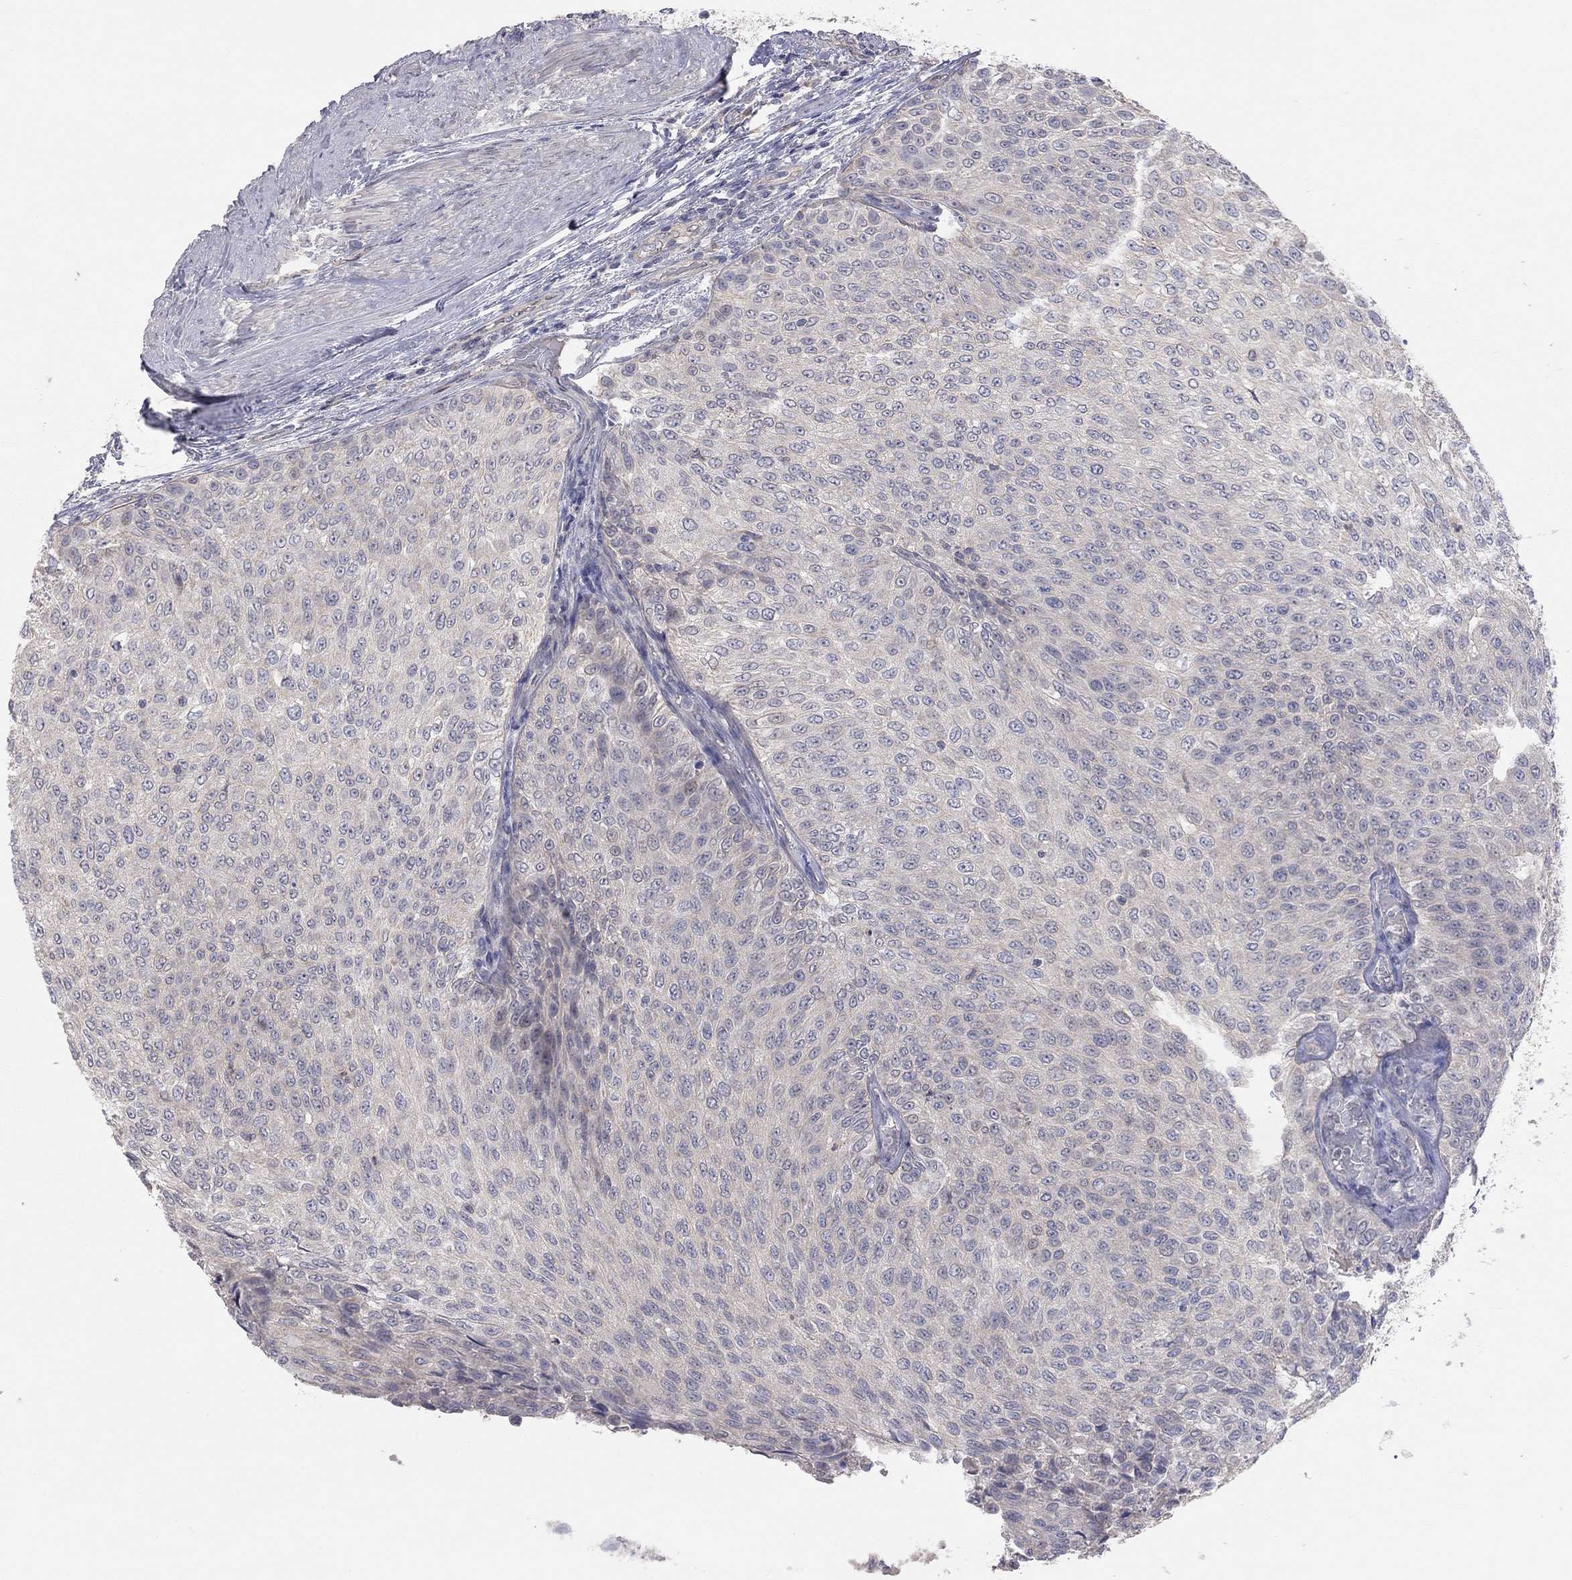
{"staining": {"intensity": "weak", "quantity": "<25%", "location": "cytoplasmic/membranous"}, "tissue": "urothelial cancer", "cell_type": "Tumor cells", "image_type": "cancer", "snomed": [{"axis": "morphology", "description": "Urothelial carcinoma, Low grade"}, {"axis": "topography", "description": "Ureter, NOS"}, {"axis": "topography", "description": "Urinary bladder"}], "caption": "High magnification brightfield microscopy of urothelial cancer stained with DAB (3,3'-diaminobenzidine) (brown) and counterstained with hematoxylin (blue): tumor cells show no significant expression. (Brightfield microscopy of DAB IHC at high magnification).", "gene": "KCNB1", "patient": {"sex": "male", "age": 78}}